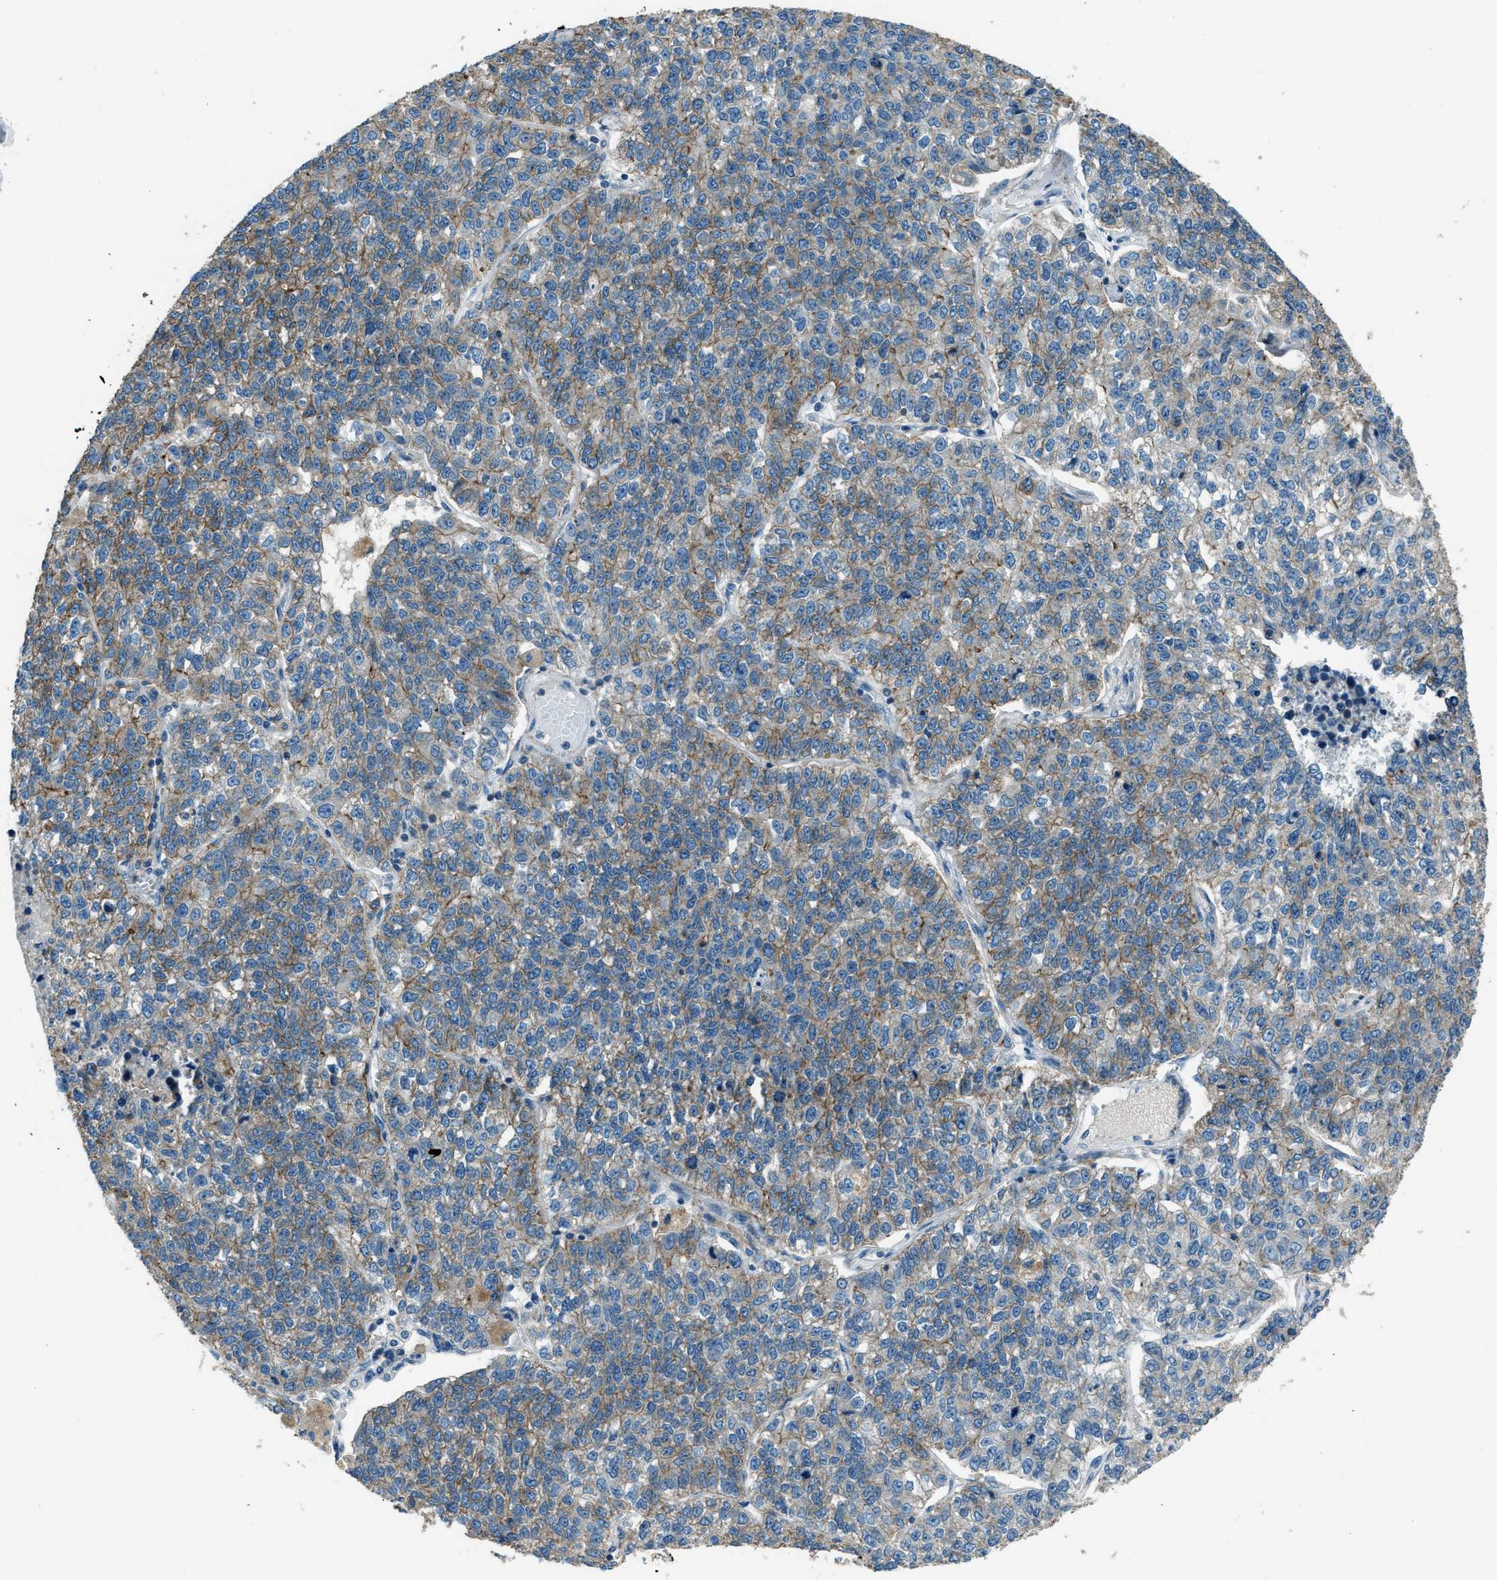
{"staining": {"intensity": "moderate", "quantity": "25%-75%", "location": "cytoplasmic/membranous"}, "tissue": "lung cancer", "cell_type": "Tumor cells", "image_type": "cancer", "snomed": [{"axis": "morphology", "description": "Adenocarcinoma, NOS"}, {"axis": "topography", "description": "Lung"}], "caption": "Adenocarcinoma (lung) tissue reveals moderate cytoplasmic/membranous expression in approximately 25%-75% of tumor cells, visualized by immunohistochemistry.", "gene": "SVIL", "patient": {"sex": "male", "age": 49}}